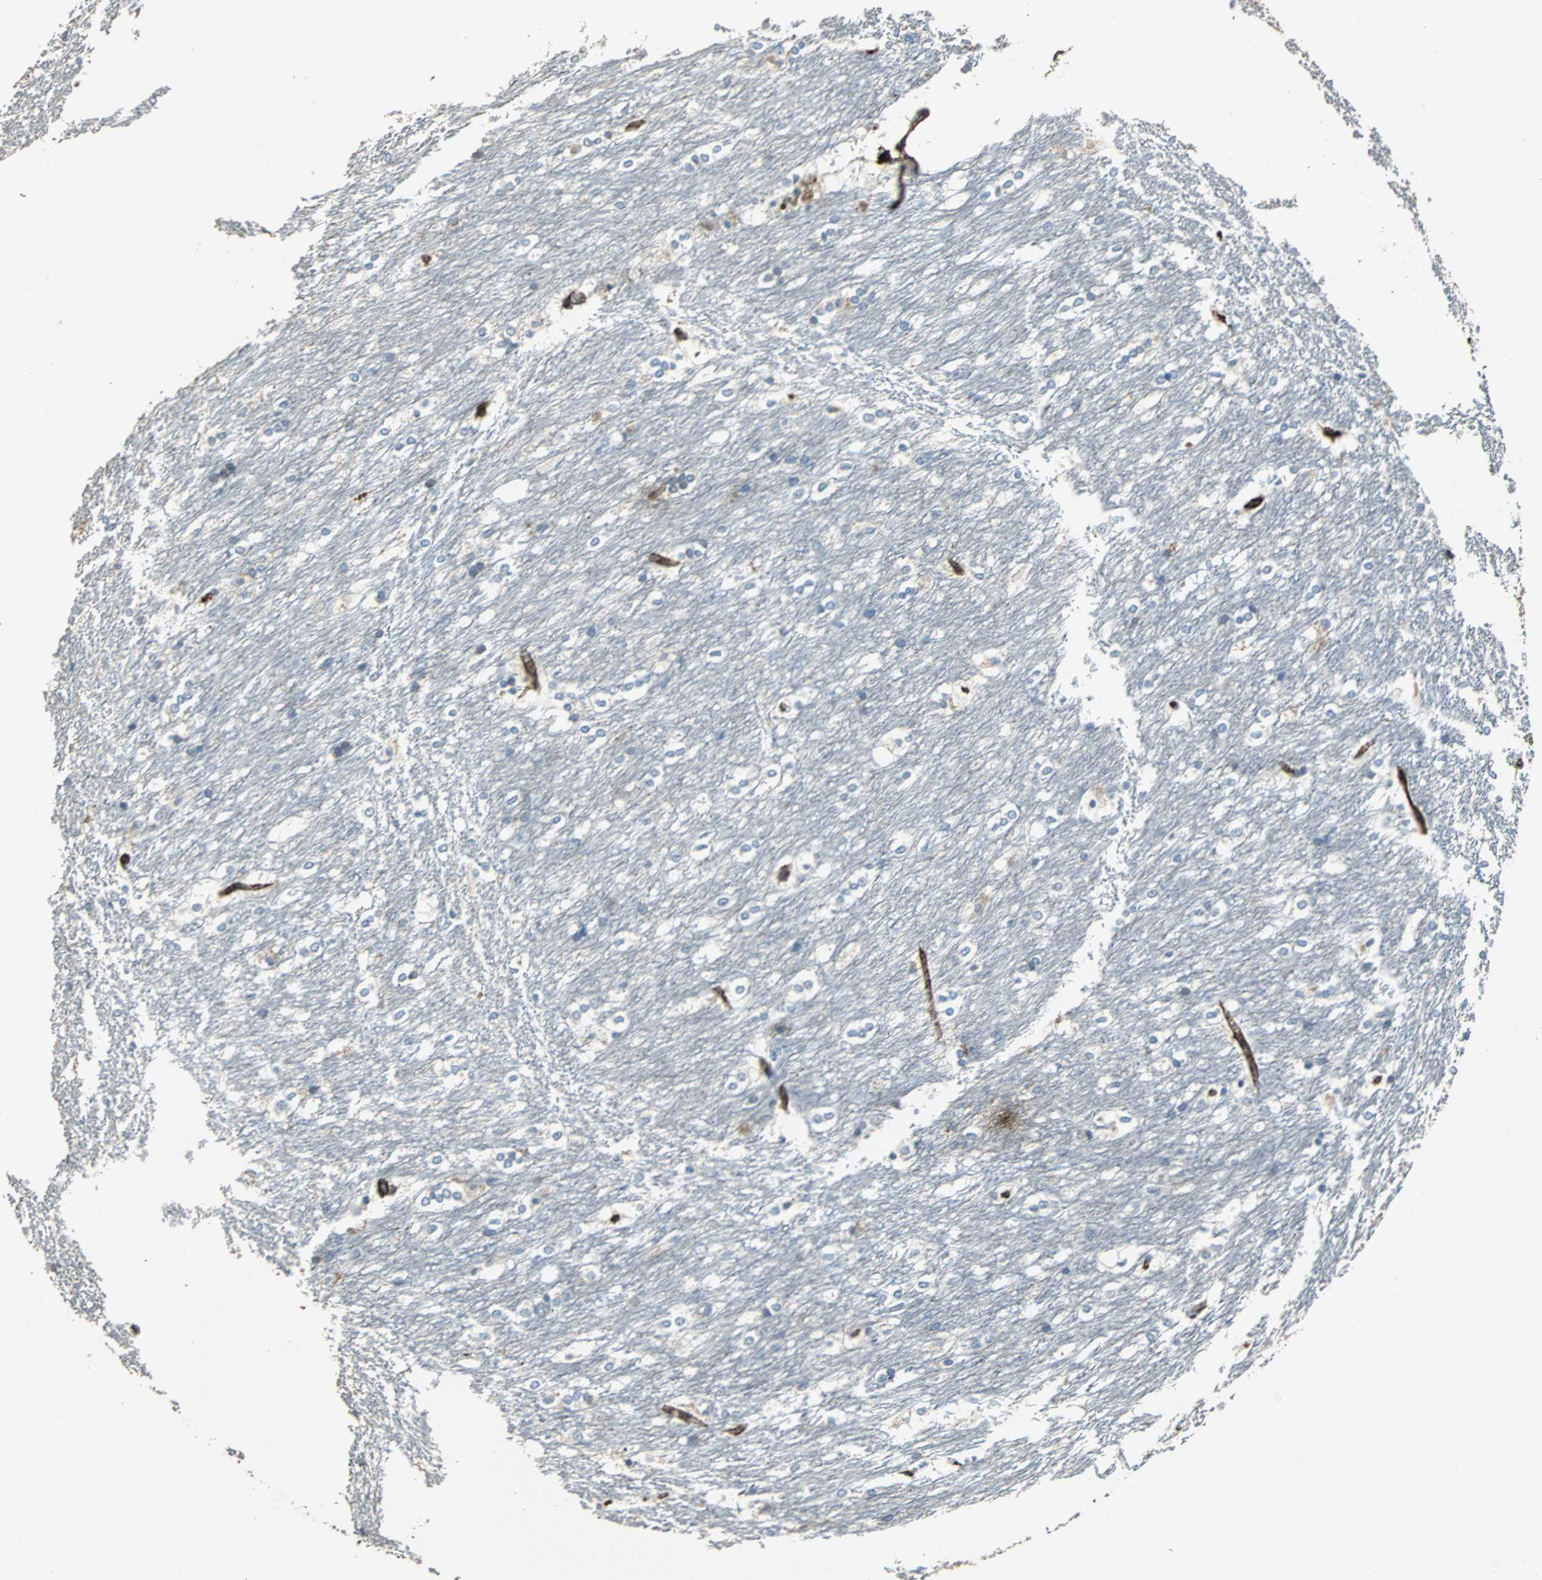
{"staining": {"intensity": "negative", "quantity": "none", "location": "none"}, "tissue": "caudate", "cell_type": "Glial cells", "image_type": "normal", "snomed": [{"axis": "morphology", "description": "Normal tissue, NOS"}, {"axis": "topography", "description": "Lateral ventricle wall"}], "caption": "Unremarkable caudate was stained to show a protein in brown. There is no significant staining in glial cells.", "gene": "F11R", "patient": {"sex": "female", "age": 19}}